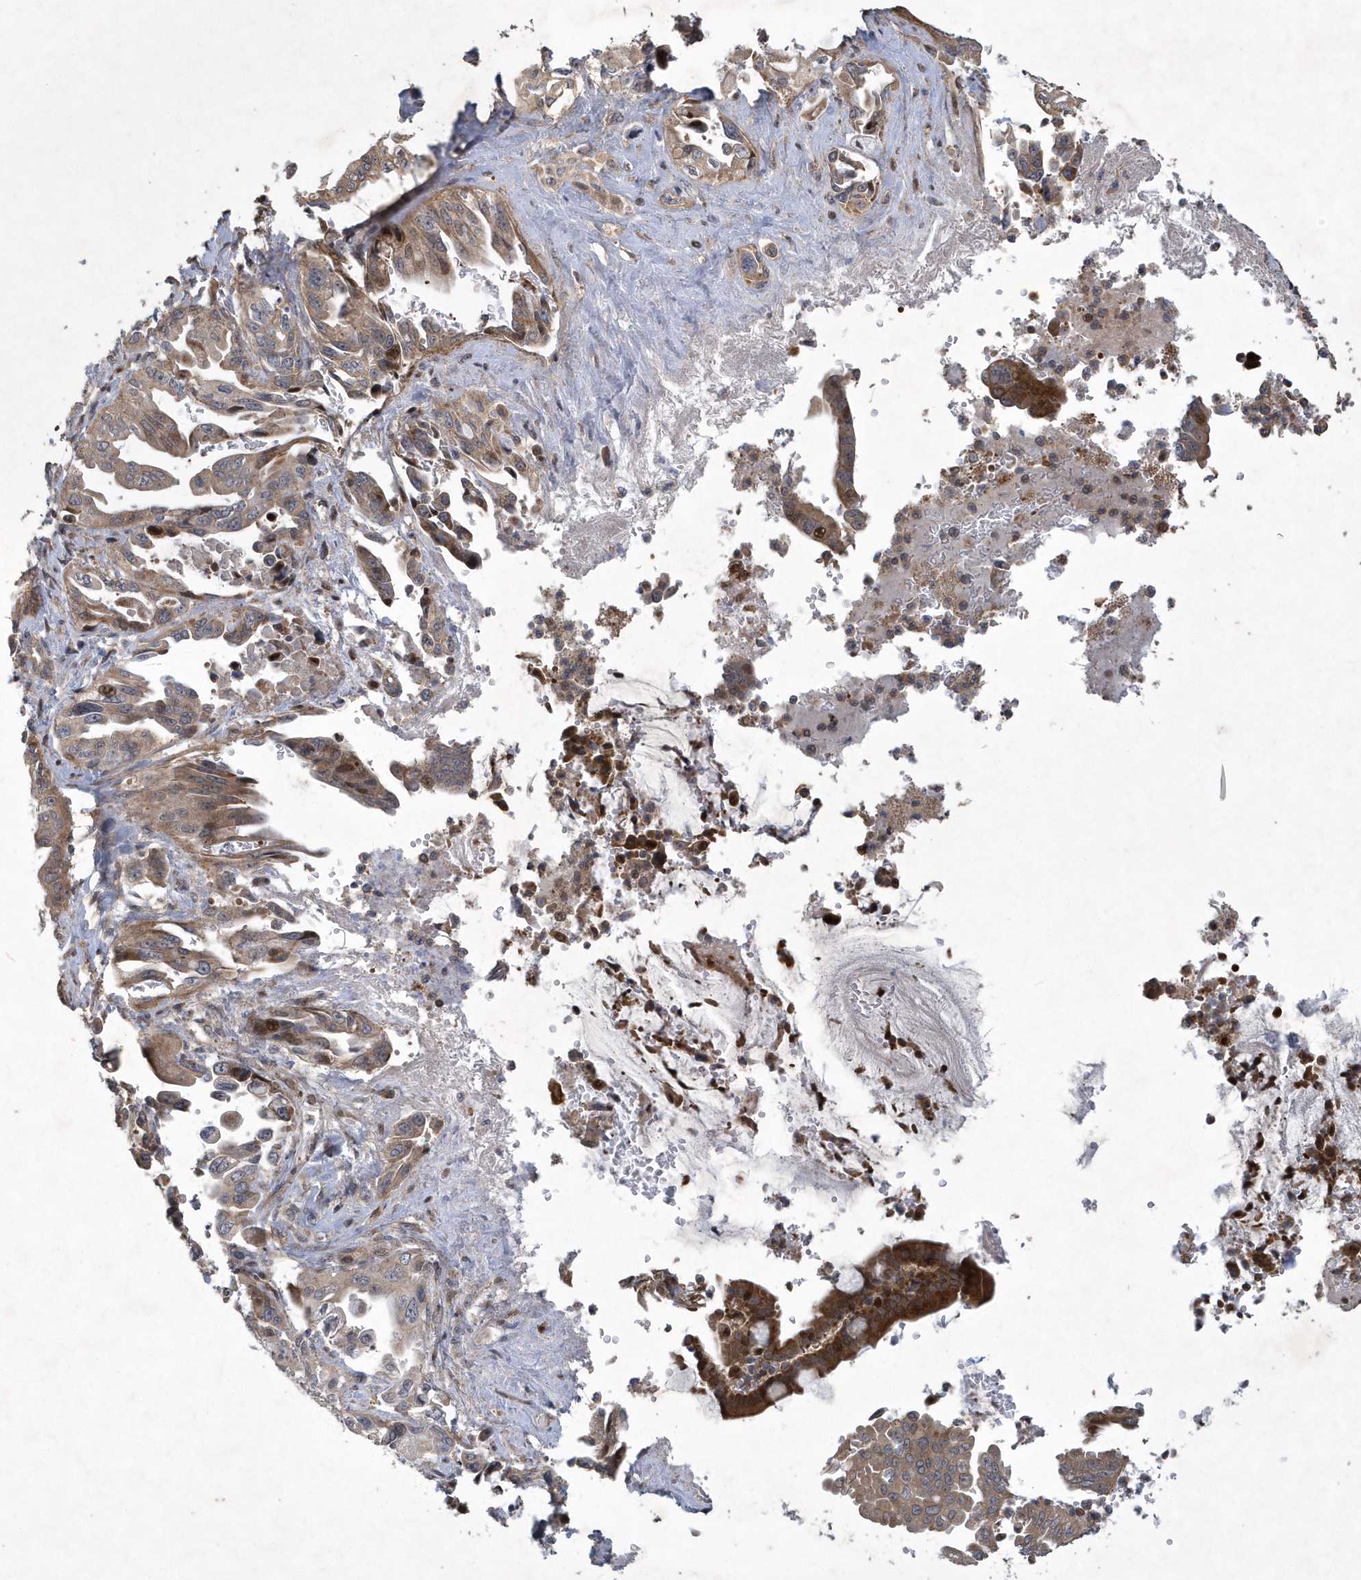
{"staining": {"intensity": "moderate", "quantity": ">75%", "location": "cytoplasmic/membranous"}, "tissue": "pancreatic cancer", "cell_type": "Tumor cells", "image_type": "cancer", "snomed": [{"axis": "morphology", "description": "Adenocarcinoma, NOS"}, {"axis": "topography", "description": "Pancreas"}], "caption": "Immunohistochemistry of adenocarcinoma (pancreatic) shows medium levels of moderate cytoplasmic/membranous positivity in about >75% of tumor cells.", "gene": "N4BP2", "patient": {"sex": "male", "age": 70}}